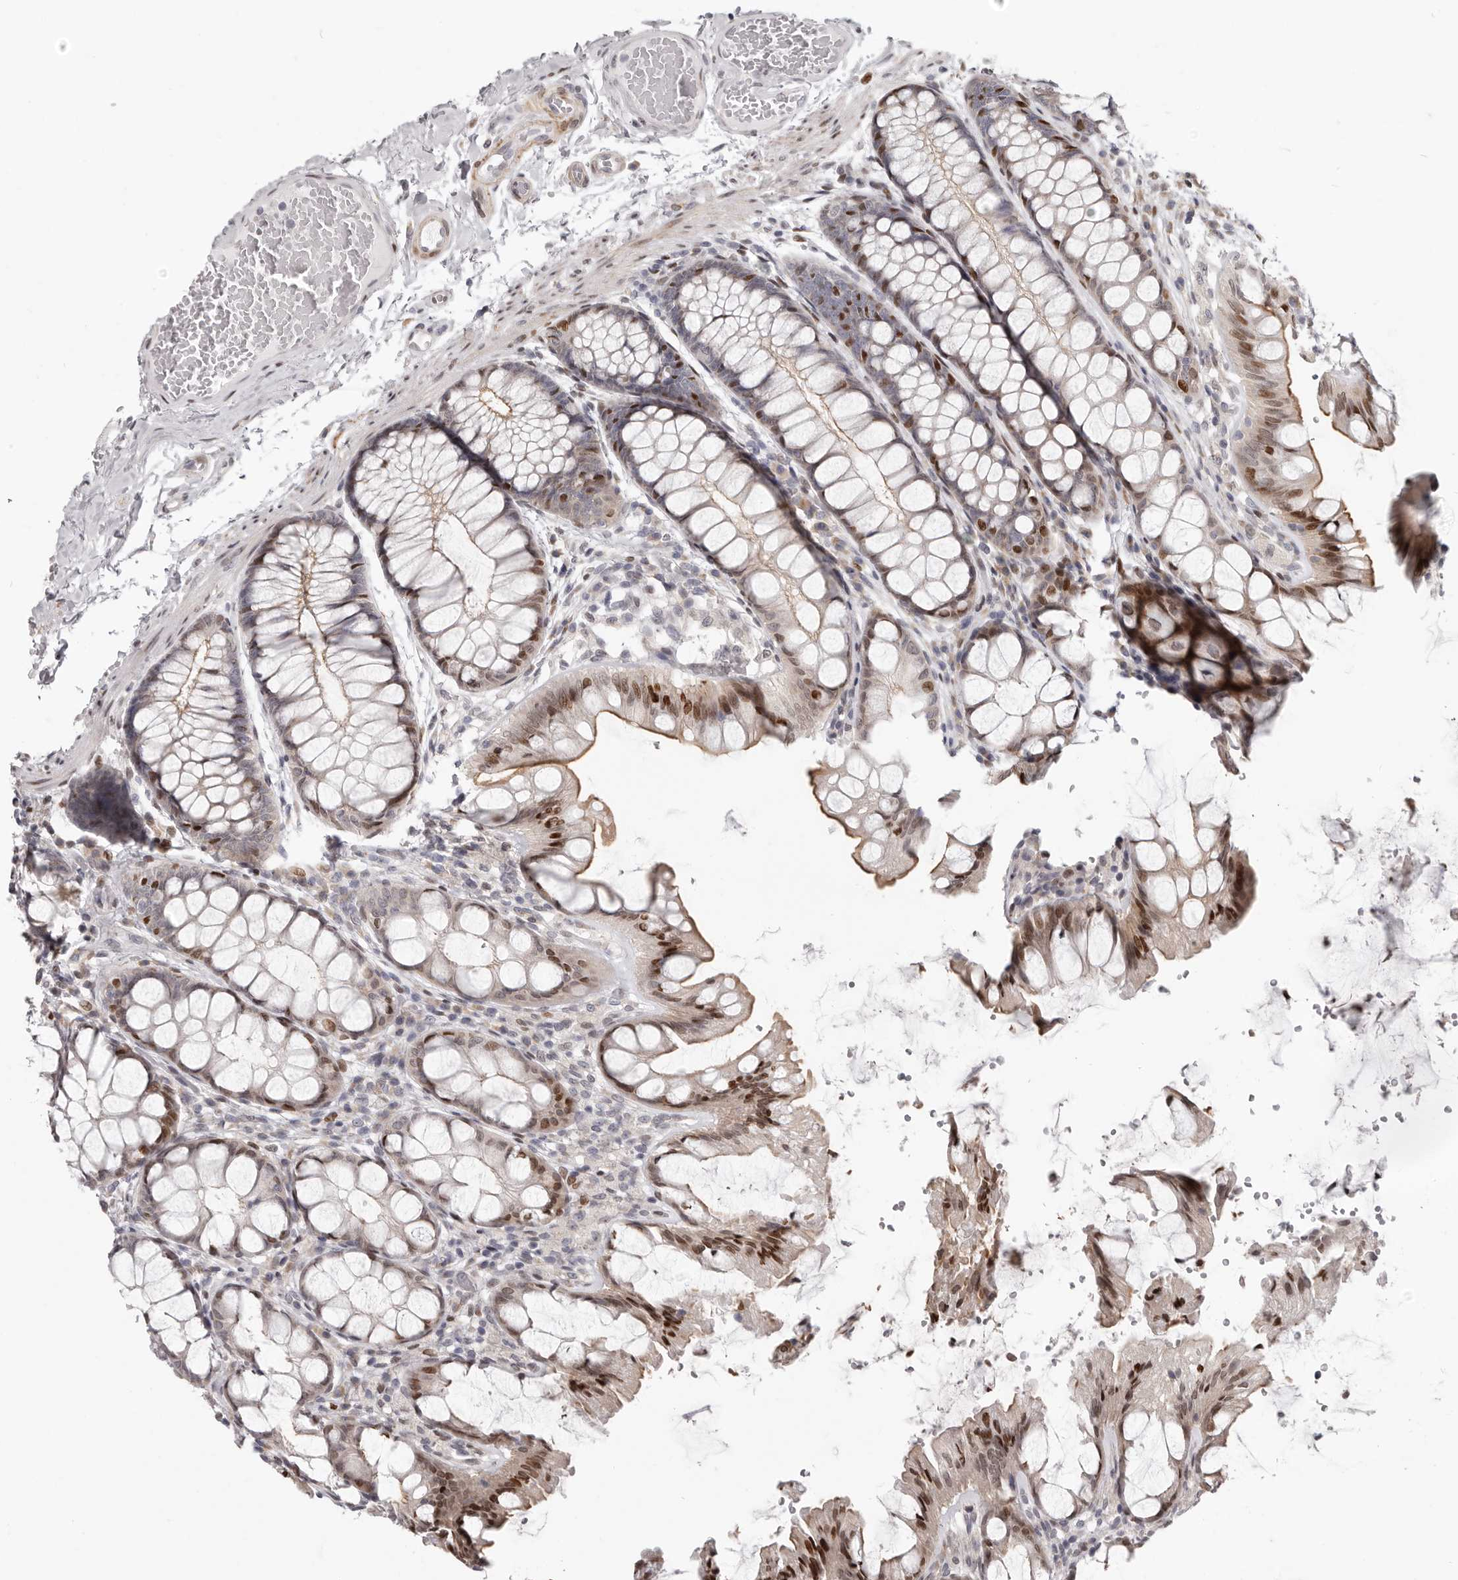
{"staining": {"intensity": "negative", "quantity": "none", "location": "none"}, "tissue": "colon", "cell_type": "Endothelial cells", "image_type": "normal", "snomed": [{"axis": "morphology", "description": "Normal tissue, NOS"}, {"axis": "topography", "description": "Colon"}], "caption": "The immunohistochemistry (IHC) histopathology image has no significant positivity in endothelial cells of colon.", "gene": "SRP19", "patient": {"sex": "male", "age": 47}}